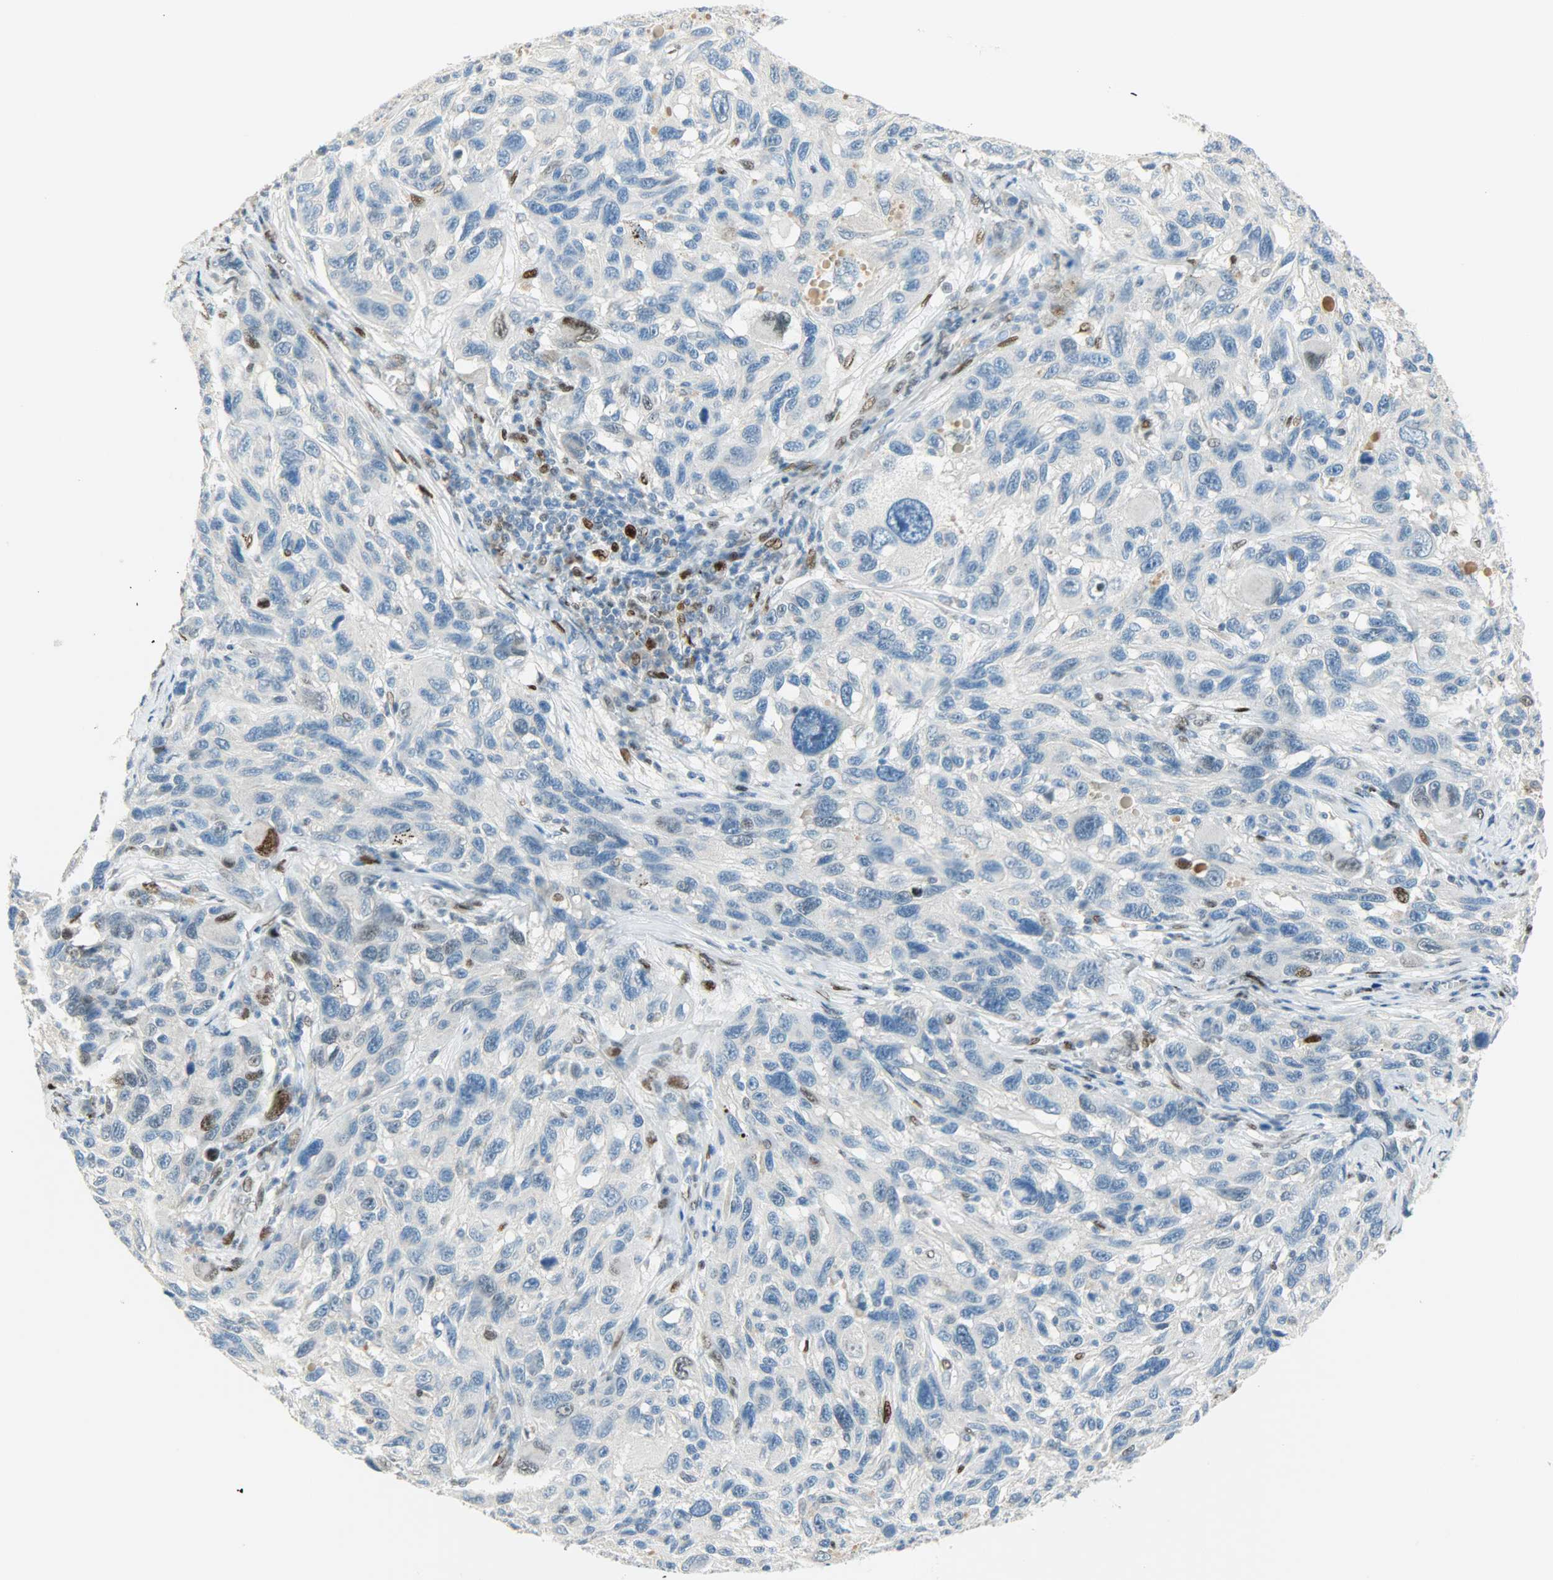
{"staining": {"intensity": "negative", "quantity": "none", "location": "none"}, "tissue": "melanoma", "cell_type": "Tumor cells", "image_type": "cancer", "snomed": [{"axis": "morphology", "description": "Malignant melanoma, NOS"}, {"axis": "topography", "description": "Skin"}], "caption": "IHC of human malignant melanoma shows no expression in tumor cells.", "gene": "JUNB", "patient": {"sex": "male", "age": 53}}